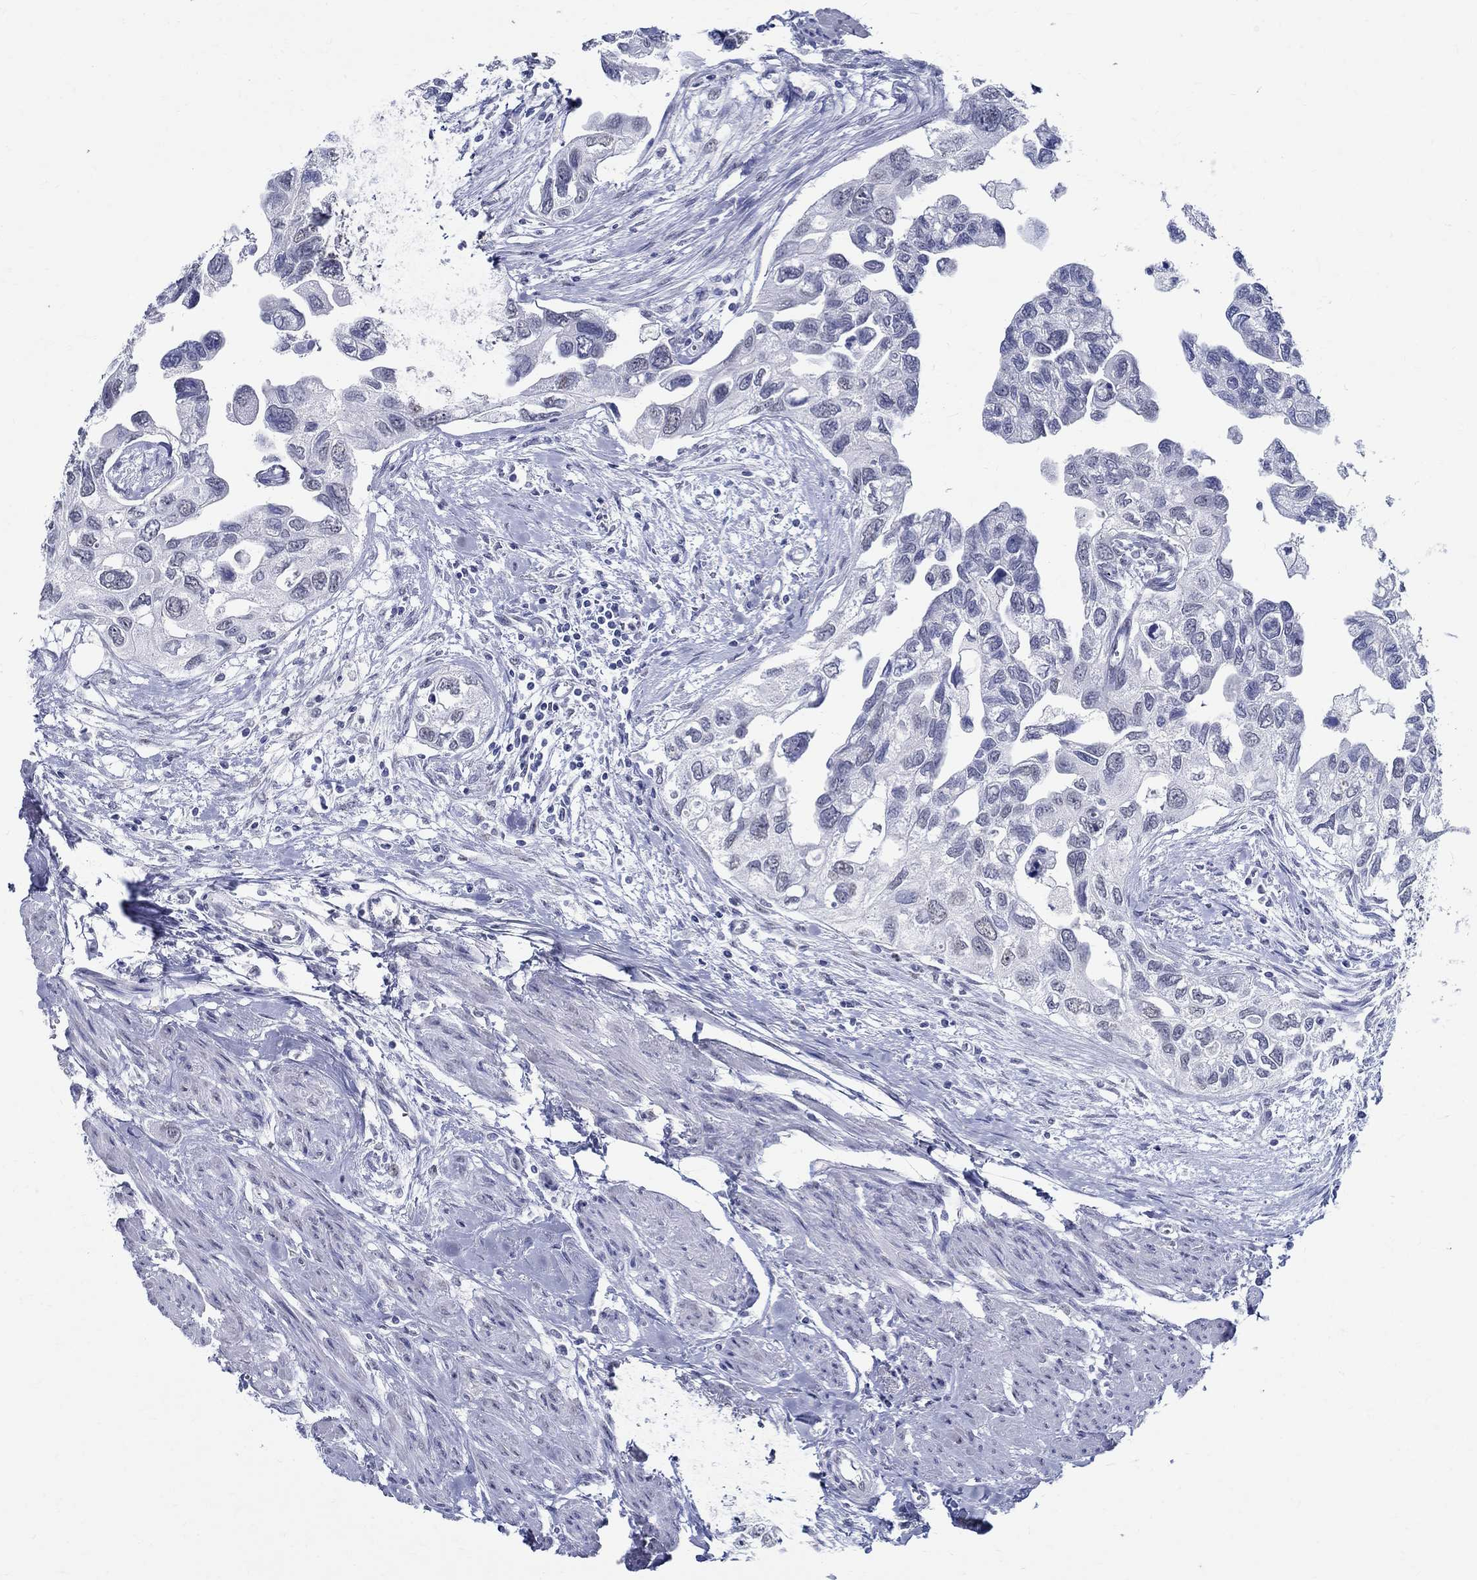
{"staining": {"intensity": "negative", "quantity": "none", "location": "none"}, "tissue": "urothelial cancer", "cell_type": "Tumor cells", "image_type": "cancer", "snomed": [{"axis": "morphology", "description": "Urothelial carcinoma, High grade"}, {"axis": "topography", "description": "Urinary bladder"}], "caption": "Urothelial cancer stained for a protein using immunohistochemistry (IHC) shows no positivity tumor cells.", "gene": "TSPAN16", "patient": {"sex": "male", "age": 59}}